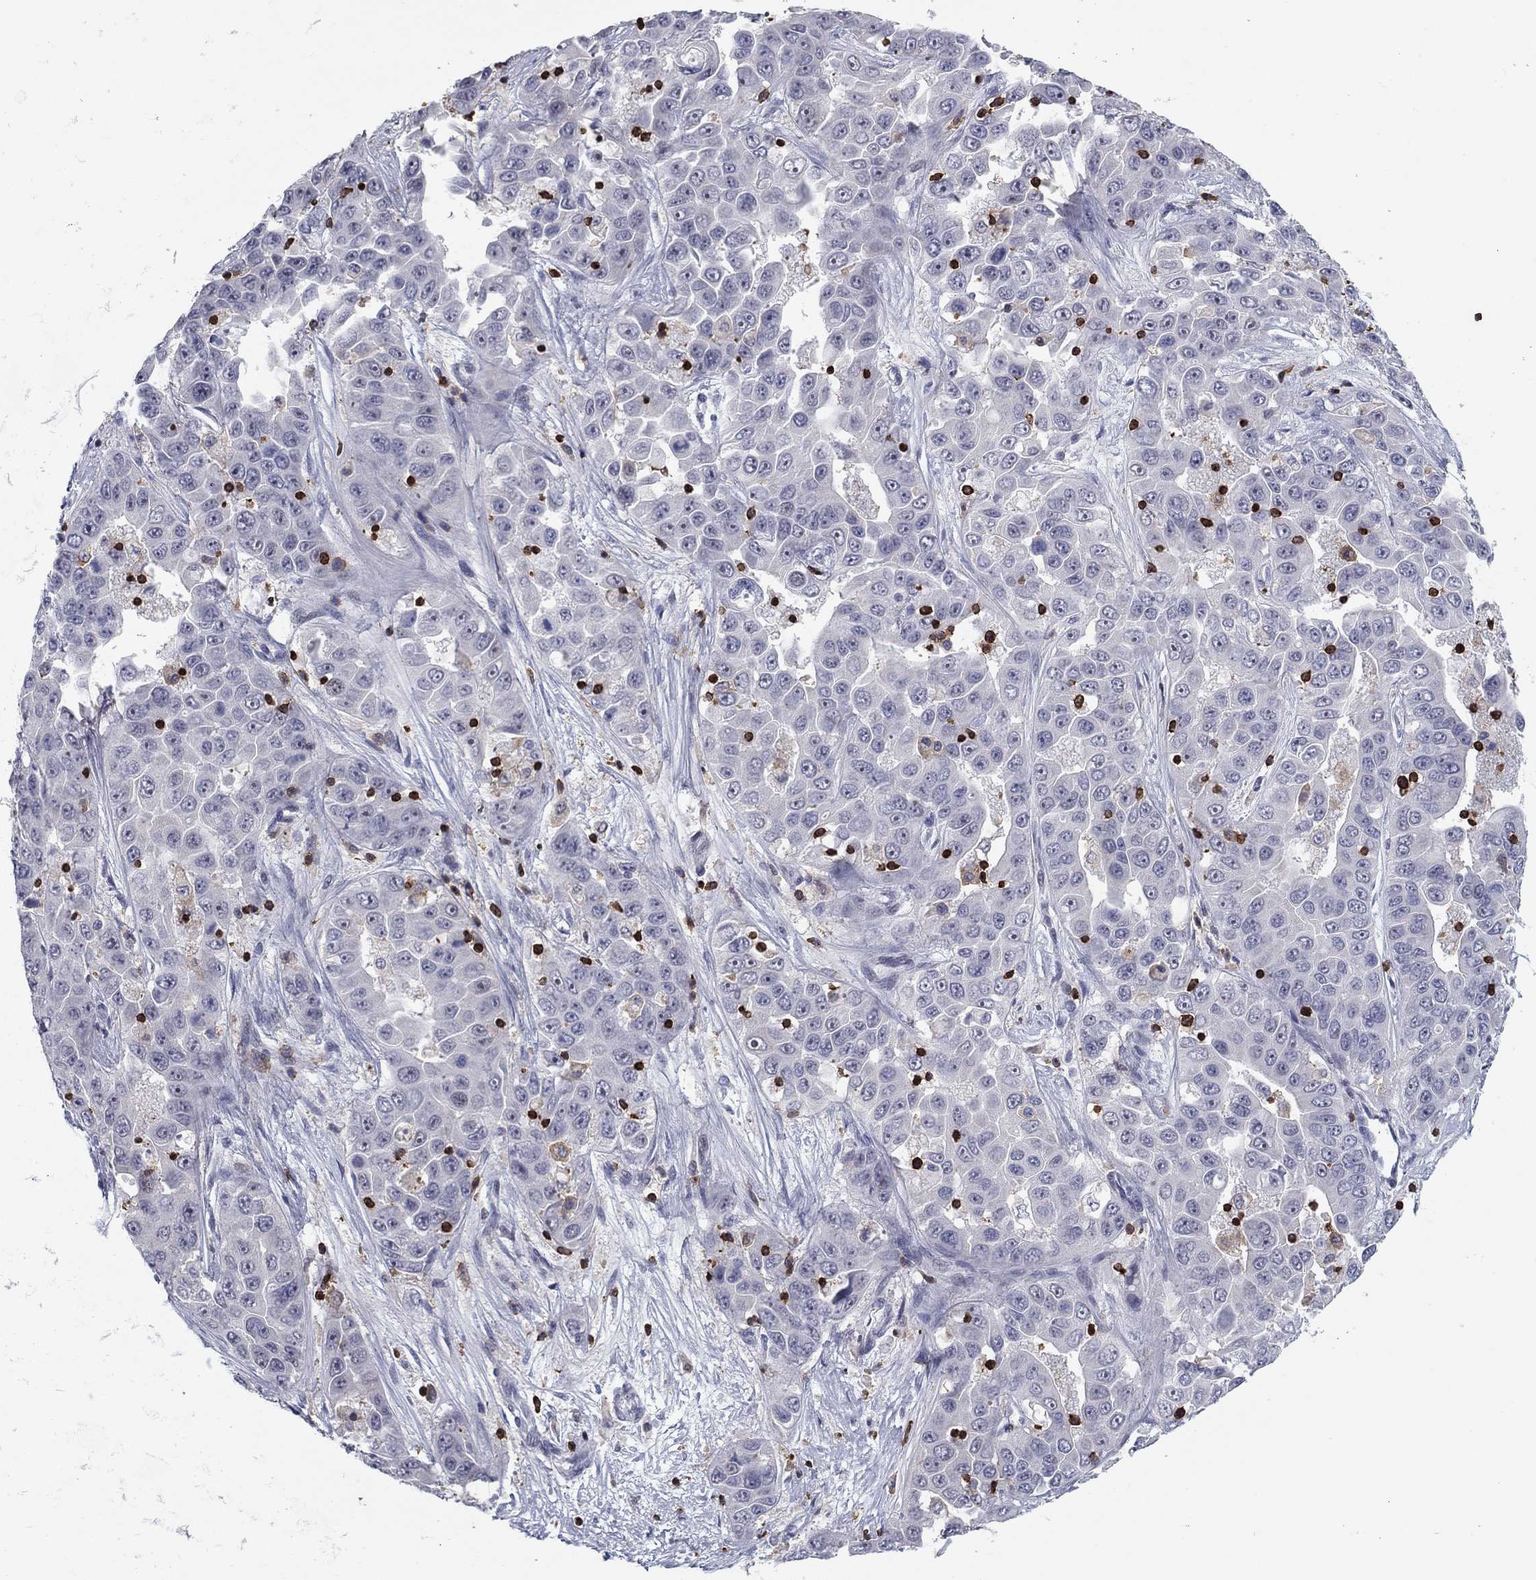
{"staining": {"intensity": "negative", "quantity": "none", "location": "none"}, "tissue": "liver cancer", "cell_type": "Tumor cells", "image_type": "cancer", "snomed": [{"axis": "morphology", "description": "Cholangiocarcinoma"}, {"axis": "topography", "description": "Liver"}], "caption": "Immunohistochemical staining of human liver cancer shows no significant expression in tumor cells.", "gene": "ARHGAP27", "patient": {"sex": "female", "age": 52}}